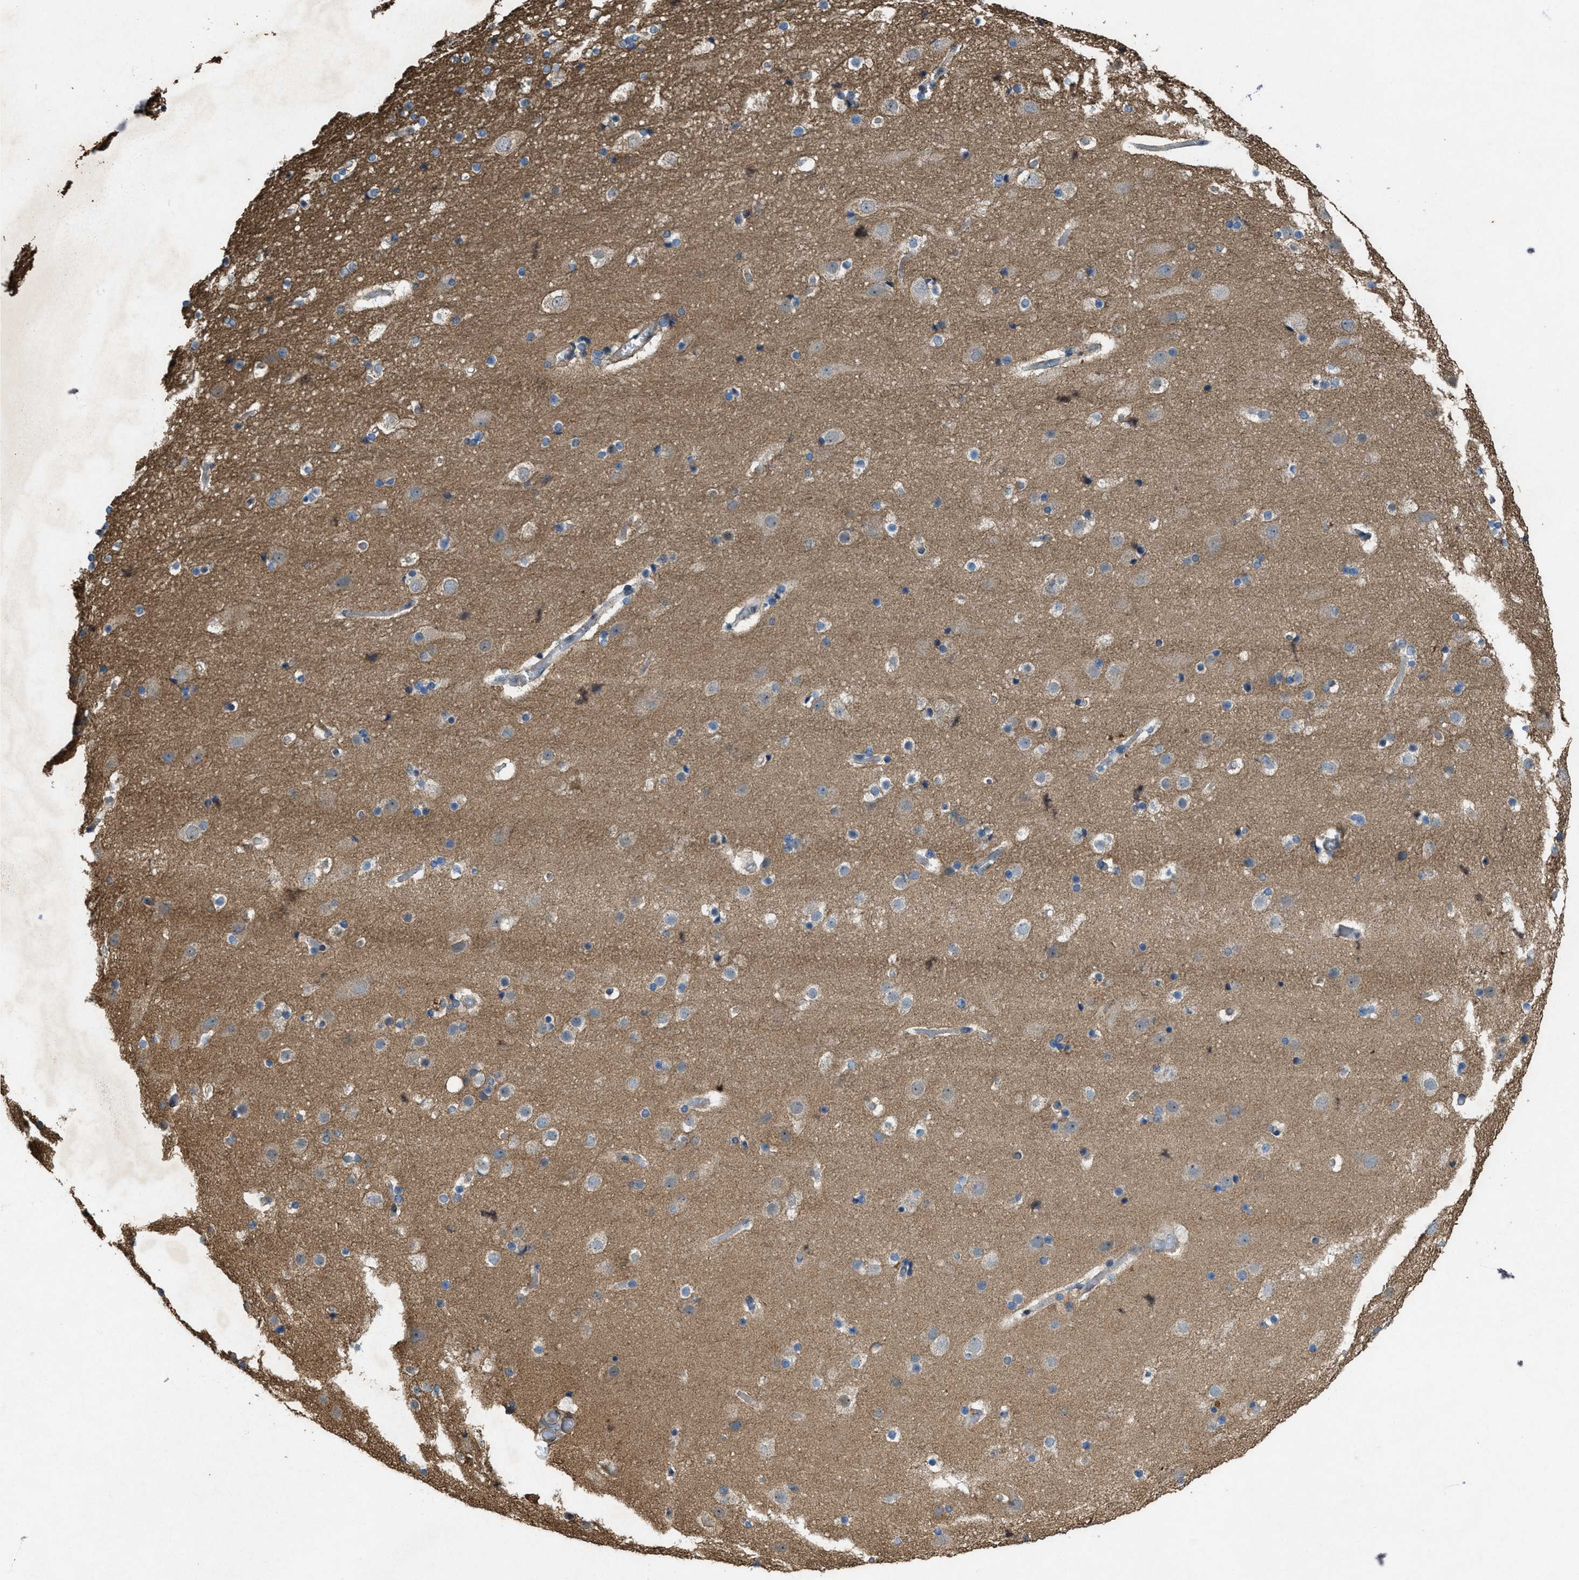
{"staining": {"intensity": "weak", "quantity": "25%-75%", "location": "cytoplasmic/membranous"}, "tissue": "cerebral cortex", "cell_type": "Endothelial cells", "image_type": "normal", "snomed": [{"axis": "morphology", "description": "Normal tissue, NOS"}, {"axis": "topography", "description": "Cerebral cortex"}], "caption": "Immunohistochemical staining of unremarkable human cerebral cortex shows weak cytoplasmic/membranous protein expression in about 25%-75% of endothelial cells. Ihc stains the protein of interest in brown and the nuclei are stained blue.", "gene": "PDP2", "patient": {"sex": "male", "age": 57}}